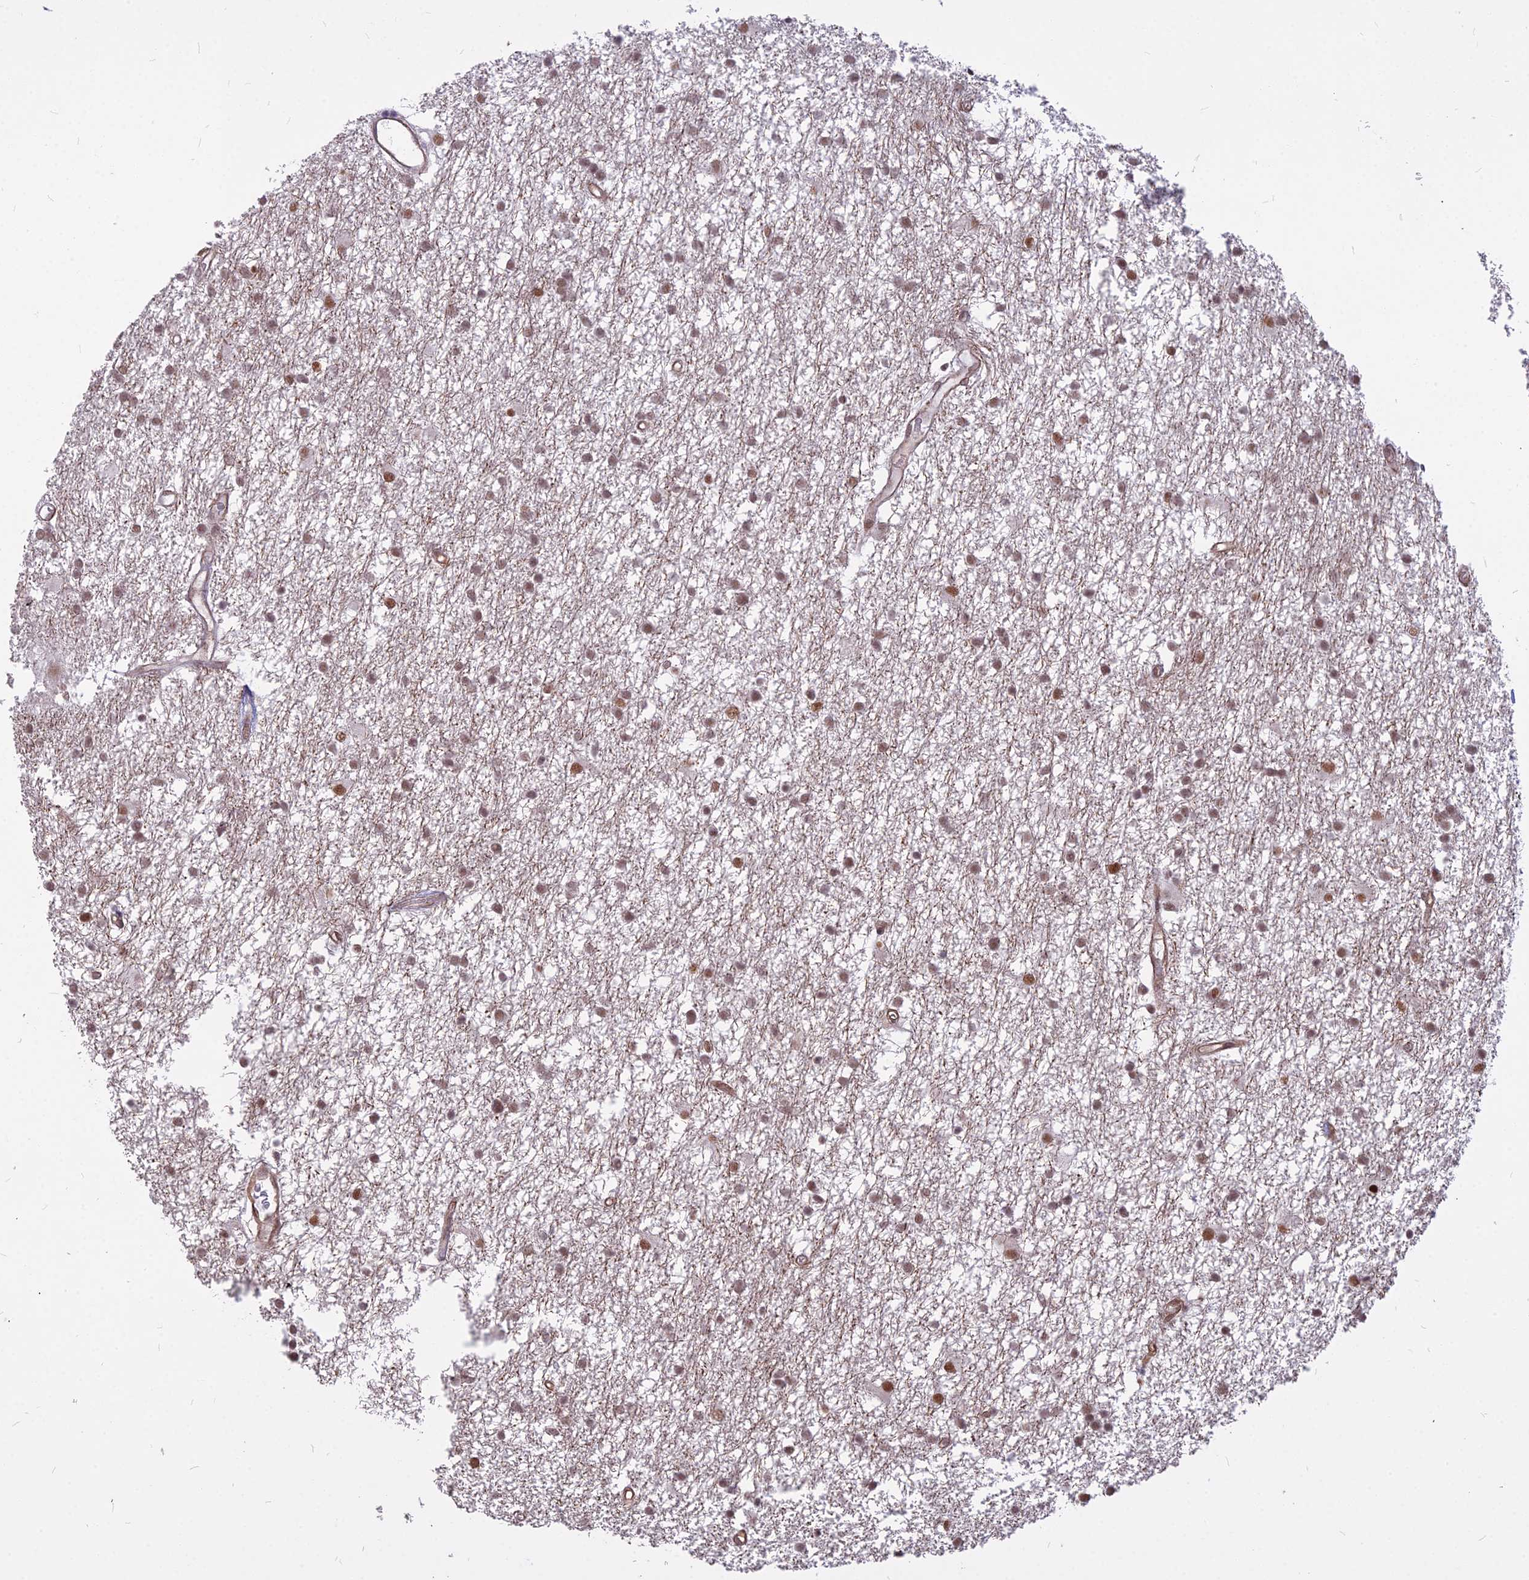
{"staining": {"intensity": "moderate", "quantity": ">75%", "location": "nuclear"}, "tissue": "glioma", "cell_type": "Tumor cells", "image_type": "cancer", "snomed": [{"axis": "morphology", "description": "Glioma, malignant, High grade"}, {"axis": "topography", "description": "Brain"}], "caption": "Immunohistochemistry (IHC) of glioma displays medium levels of moderate nuclear positivity in about >75% of tumor cells.", "gene": "ALG10", "patient": {"sex": "male", "age": 77}}